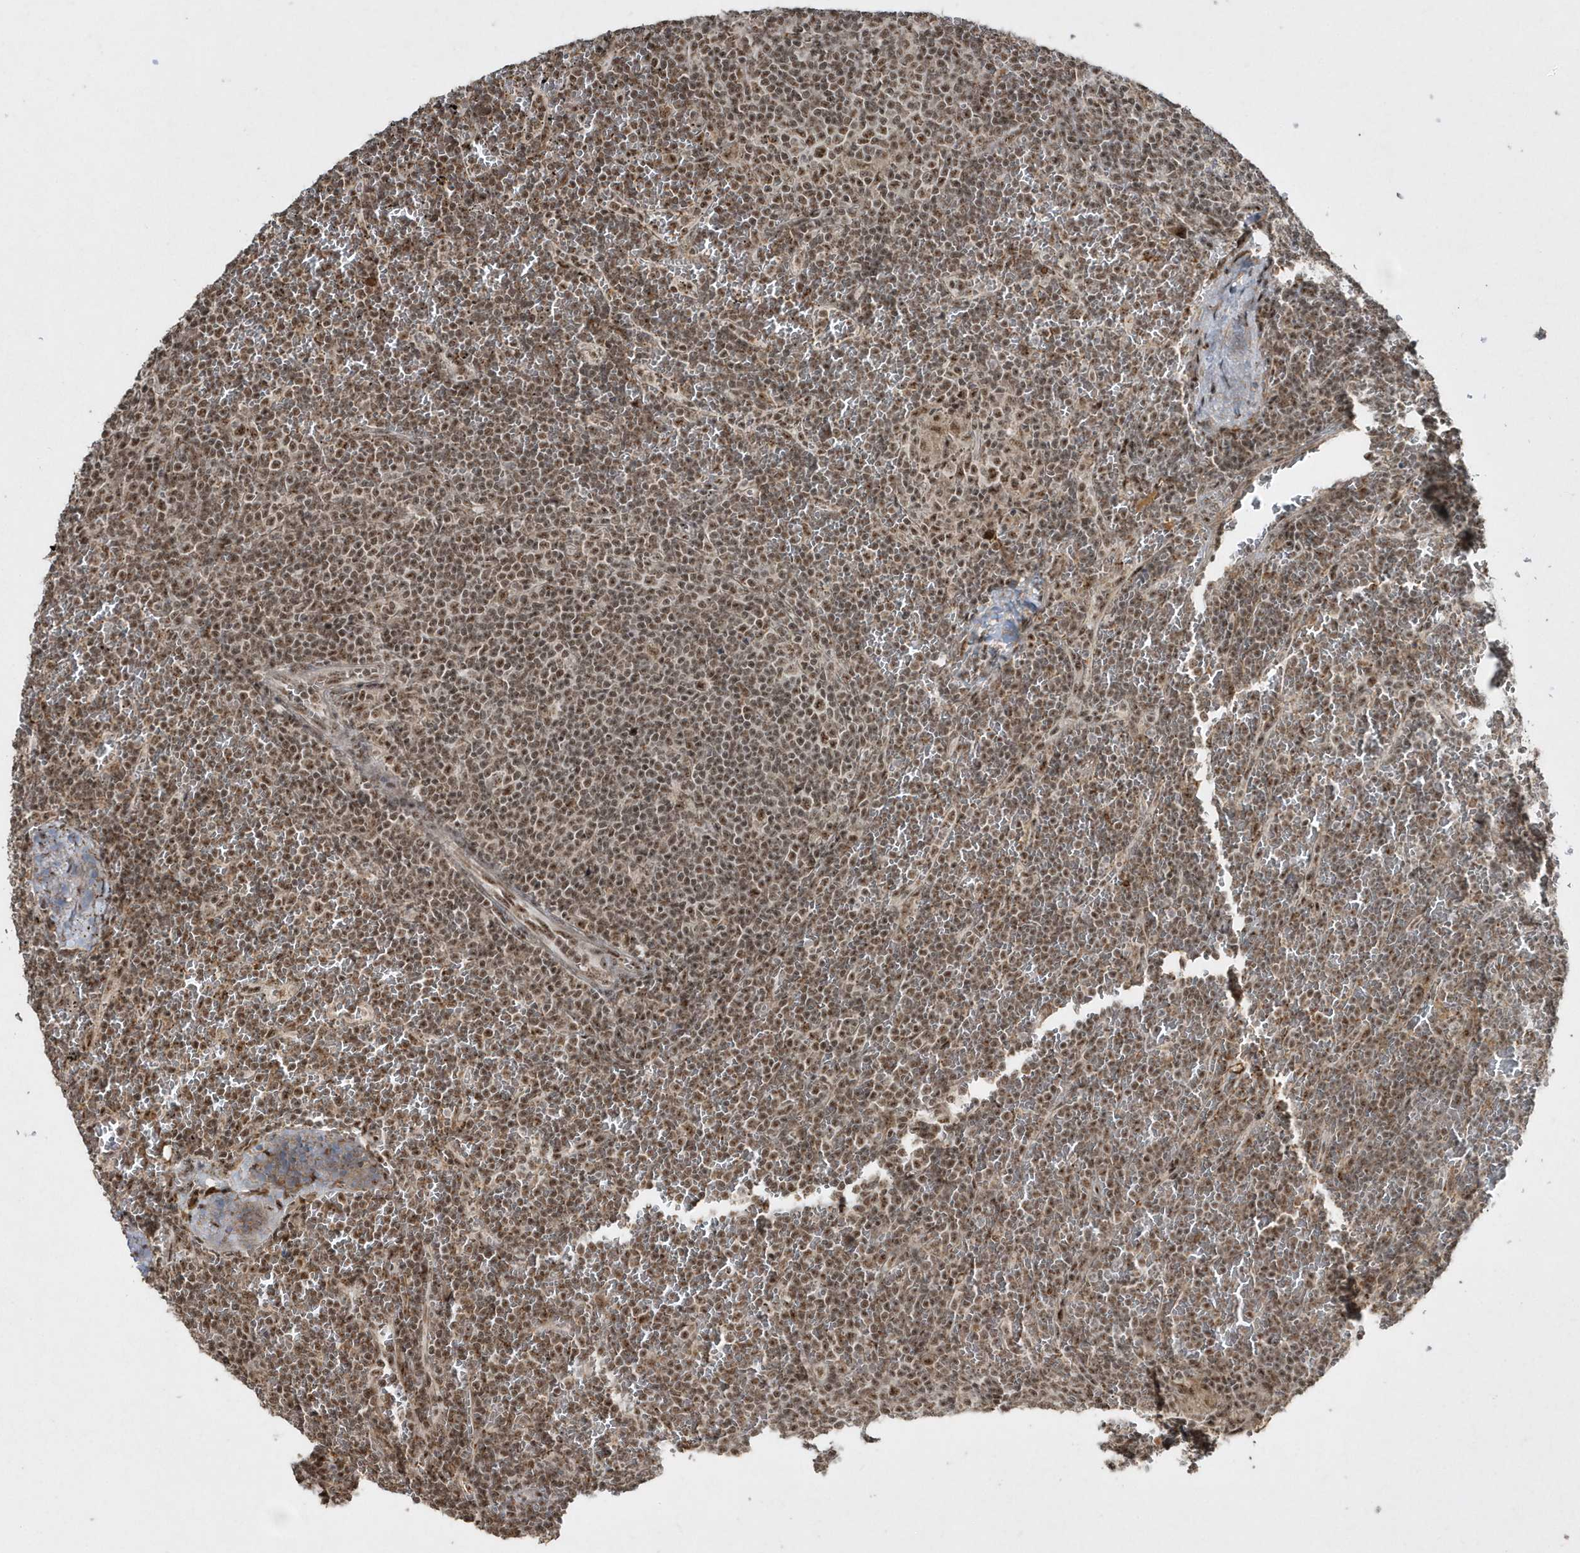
{"staining": {"intensity": "moderate", "quantity": "25%-75%", "location": "nuclear"}, "tissue": "lymphoma", "cell_type": "Tumor cells", "image_type": "cancer", "snomed": [{"axis": "morphology", "description": "Malignant lymphoma, non-Hodgkin's type, Low grade"}, {"axis": "topography", "description": "Spleen"}], "caption": "Lymphoma stained for a protein (brown) exhibits moderate nuclear positive expression in approximately 25%-75% of tumor cells.", "gene": "POLR3B", "patient": {"sex": "female", "age": 19}}